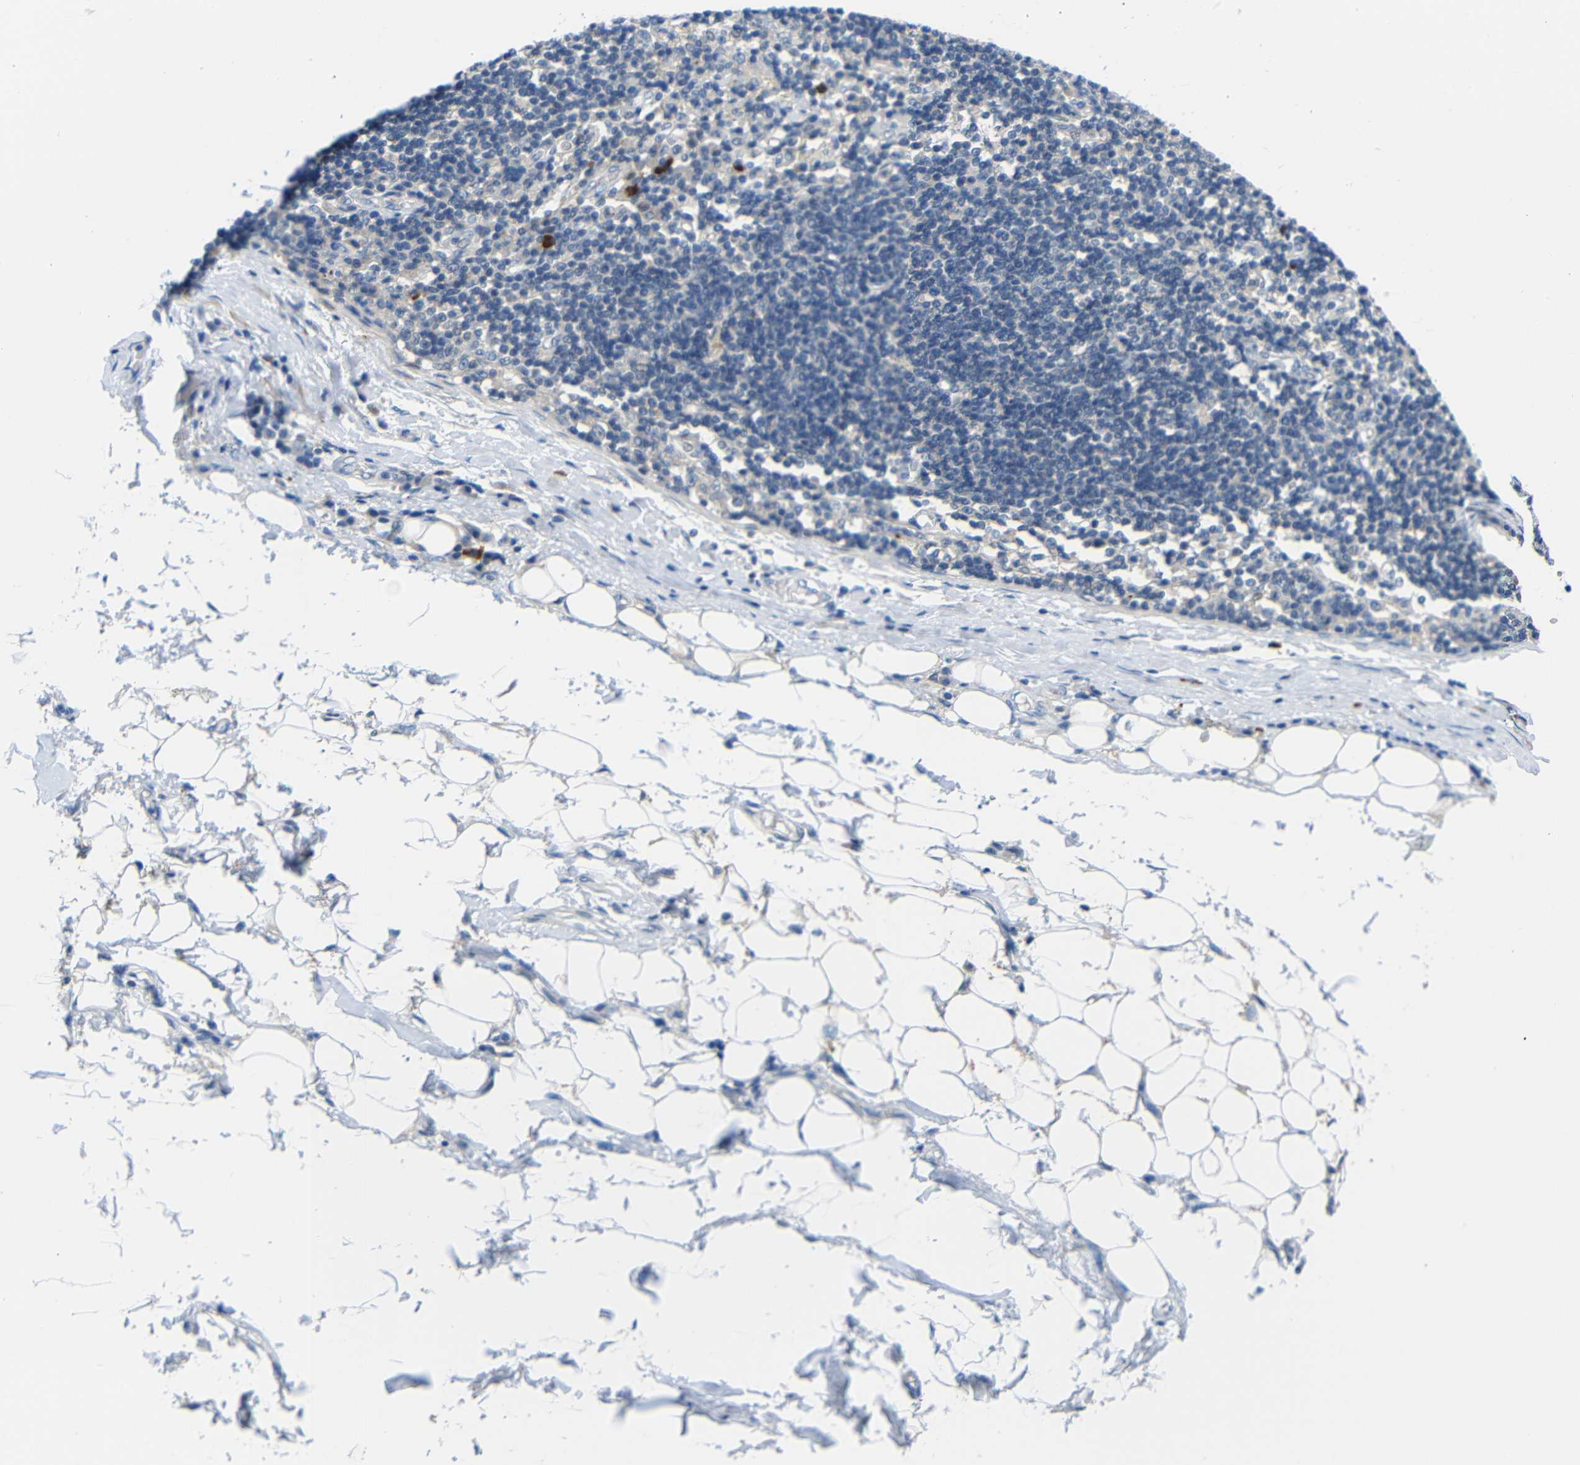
{"staining": {"intensity": "moderate", "quantity": ">75%", "location": "cytoplasmic/membranous"}, "tissue": "adipose tissue", "cell_type": "Adipocytes", "image_type": "normal", "snomed": [{"axis": "morphology", "description": "Normal tissue, NOS"}, {"axis": "morphology", "description": "Adenocarcinoma, NOS"}, {"axis": "topography", "description": "Esophagus"}], "caption": "Immunohistochemical staining of normal adipose tissue displays >75% levels of moderate cytoplasmic/membranous protein expression in about >75% of adipocytes.", "gene": "NEGR1", "patient": {"sex": "male", "age": 62}}